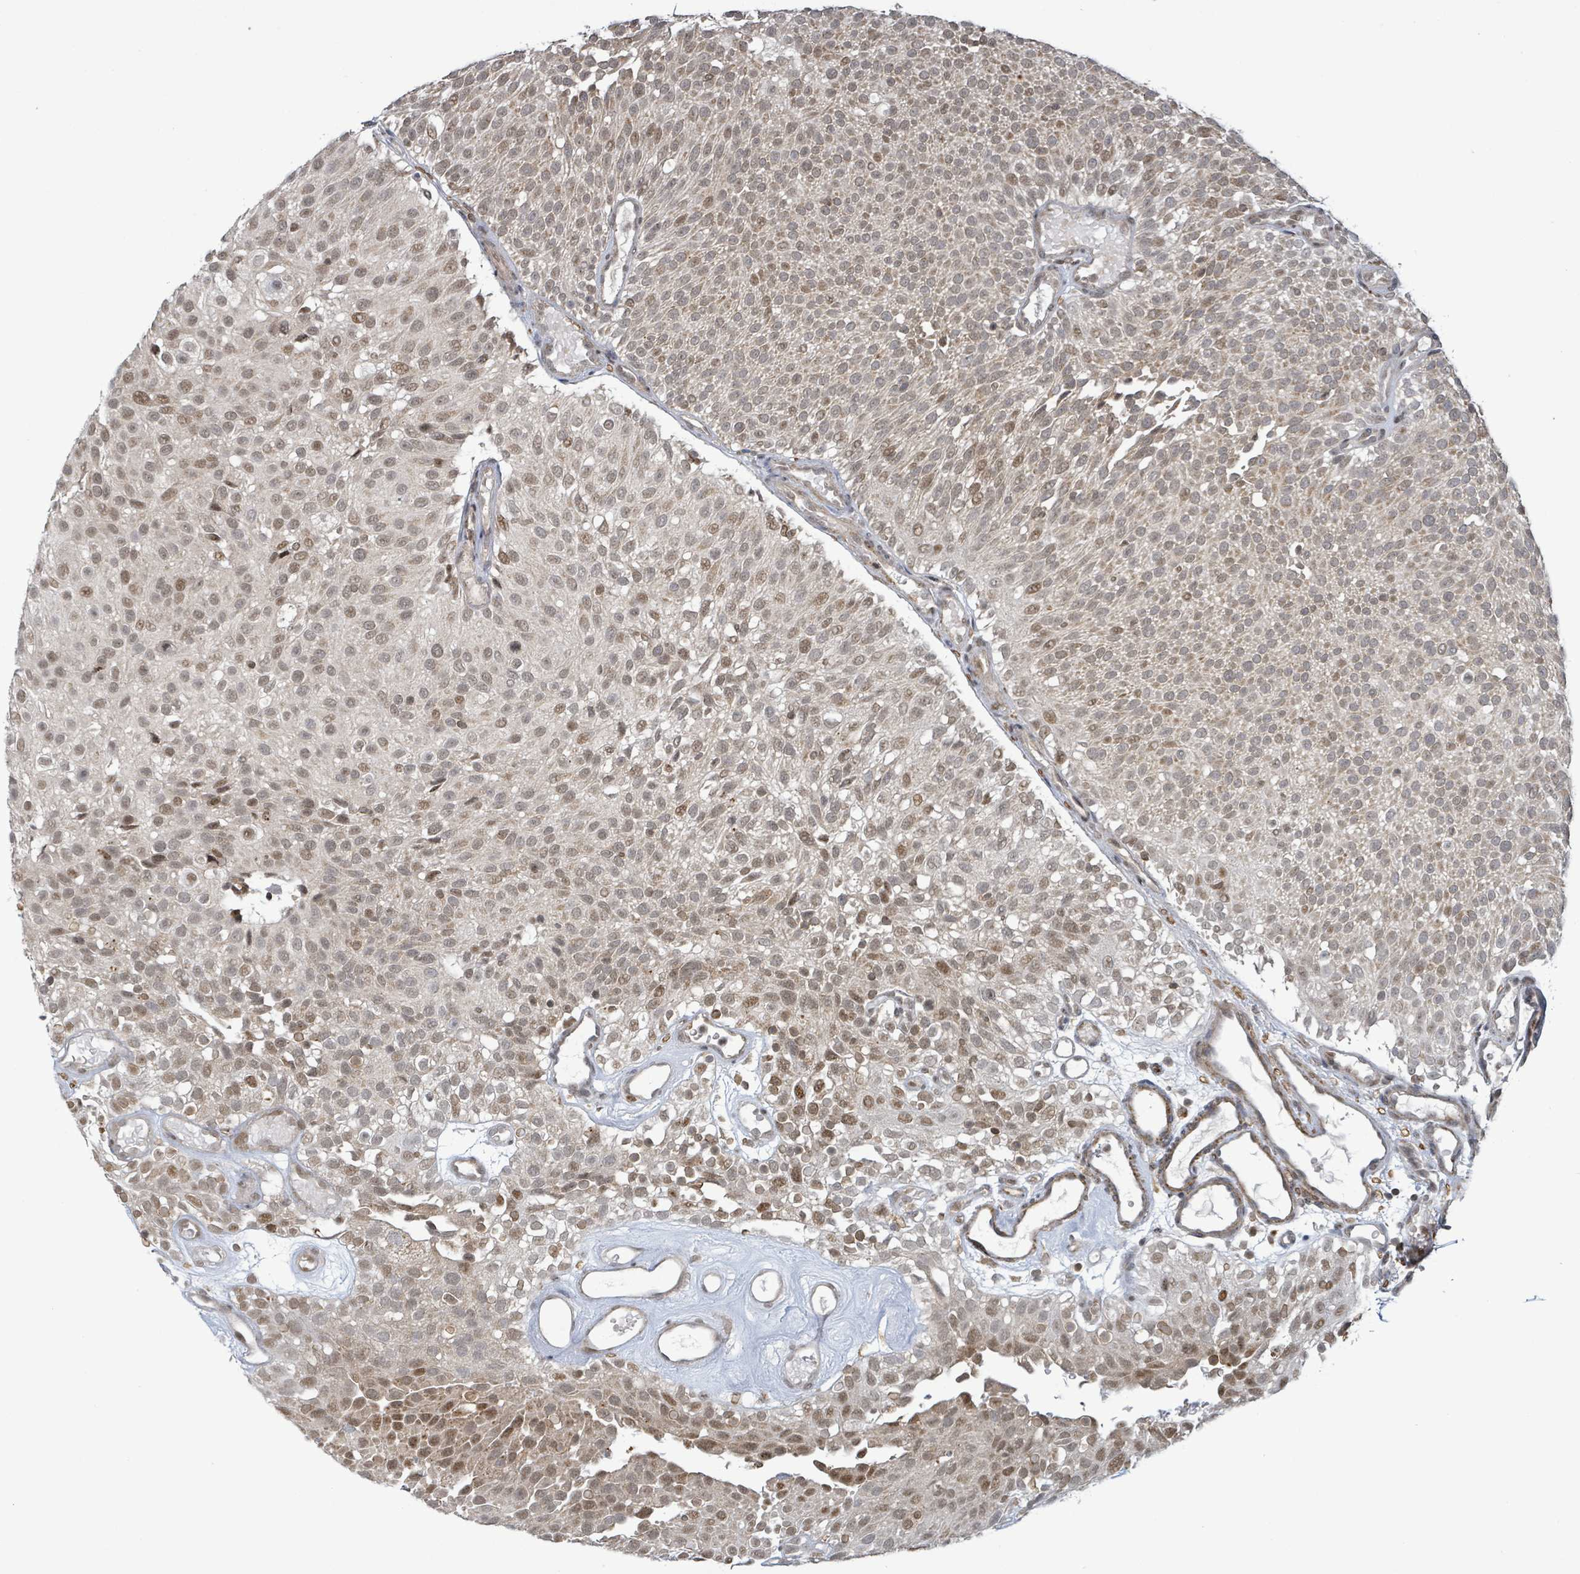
{"staining": {"intensity": "moderate", "quantity": "<25%", "location": "nuclear"}, "tissue": "urothelial cancer", "cell_type": "Tumor cells", "image_type": "cancer", "snomed": [{"axis": "morphology", "description": "Urothelial carcinoma, Low grade"}, {"axis": "topography", "description": "Urinary bladder"}], "caption": "A high-resolution histopathology image shows immunohistochemistry staining of urothelial carcinoma (low-grade), which exhibits moderate nuclear positivity in approximately <25% of tumor cells.", "gene": "SBF2", "patient": {"sex": "male", "age": 78}}